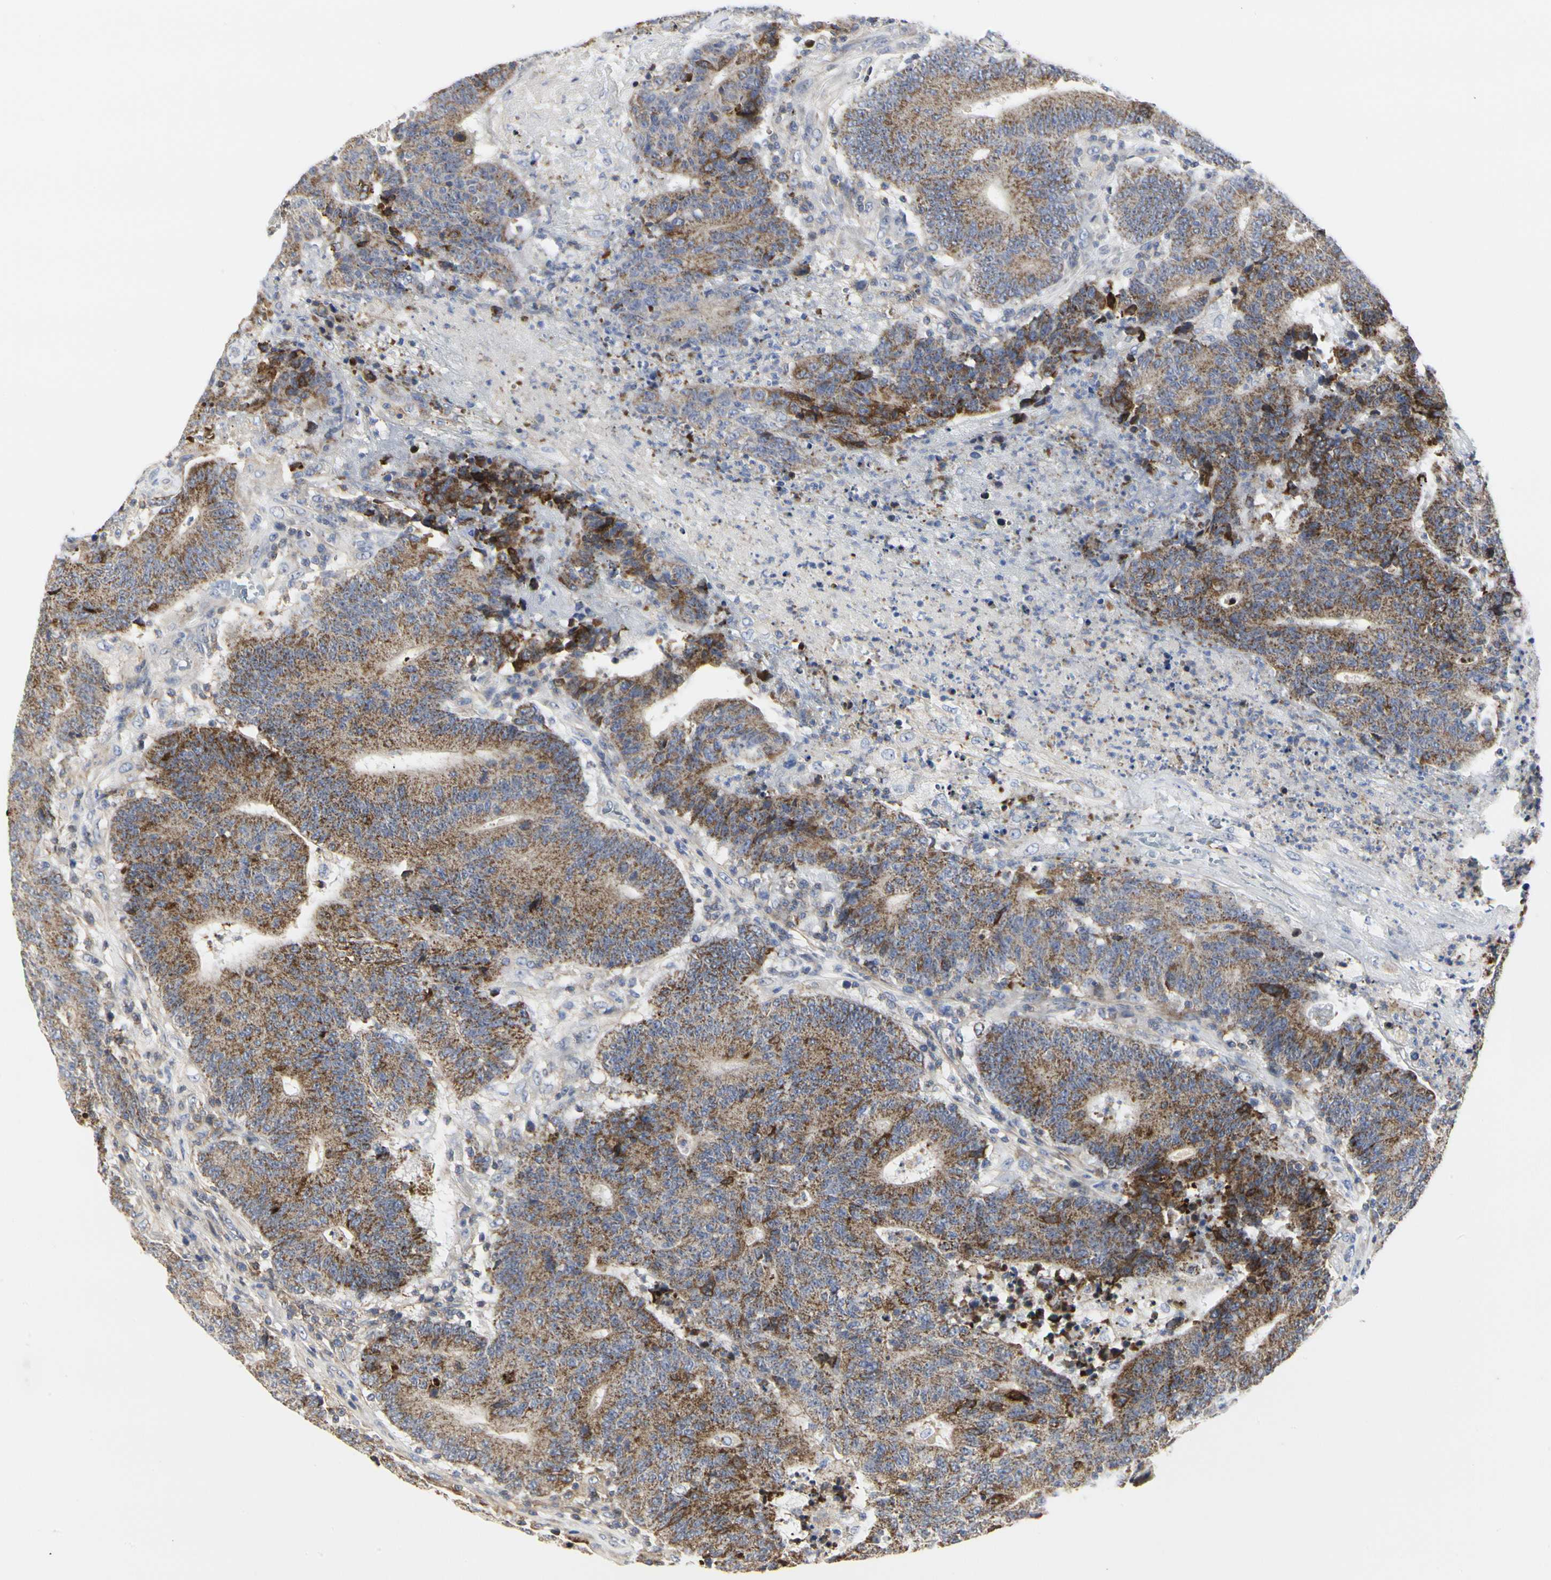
{"staining": {"intensity": "moderate", "quantity": ">75%", "location": "cytoplasmic/membranous"}, "tissue": "colorectal cancer", "cell_type": "Tumor cells", "image_type": "cancer", "snomed": [{"axis": "morphology", "description": "Normal tissue, NOS"}, {"axis": "morphology", "description": "Adenocarcinoma, NOS"}, {"axis": "topography", "description": "Colon"}], "caption": "This micrograph exhibits colorectal cancer stained with immunohistochemistry to label a protein in brown. The cytoplasmic/membranous of tumor cells show moderate positivity for the protein. Nuclei are counter-stained blue.", "gene": "SHANK2", "patient": {"sex": "female", "age": 75}}